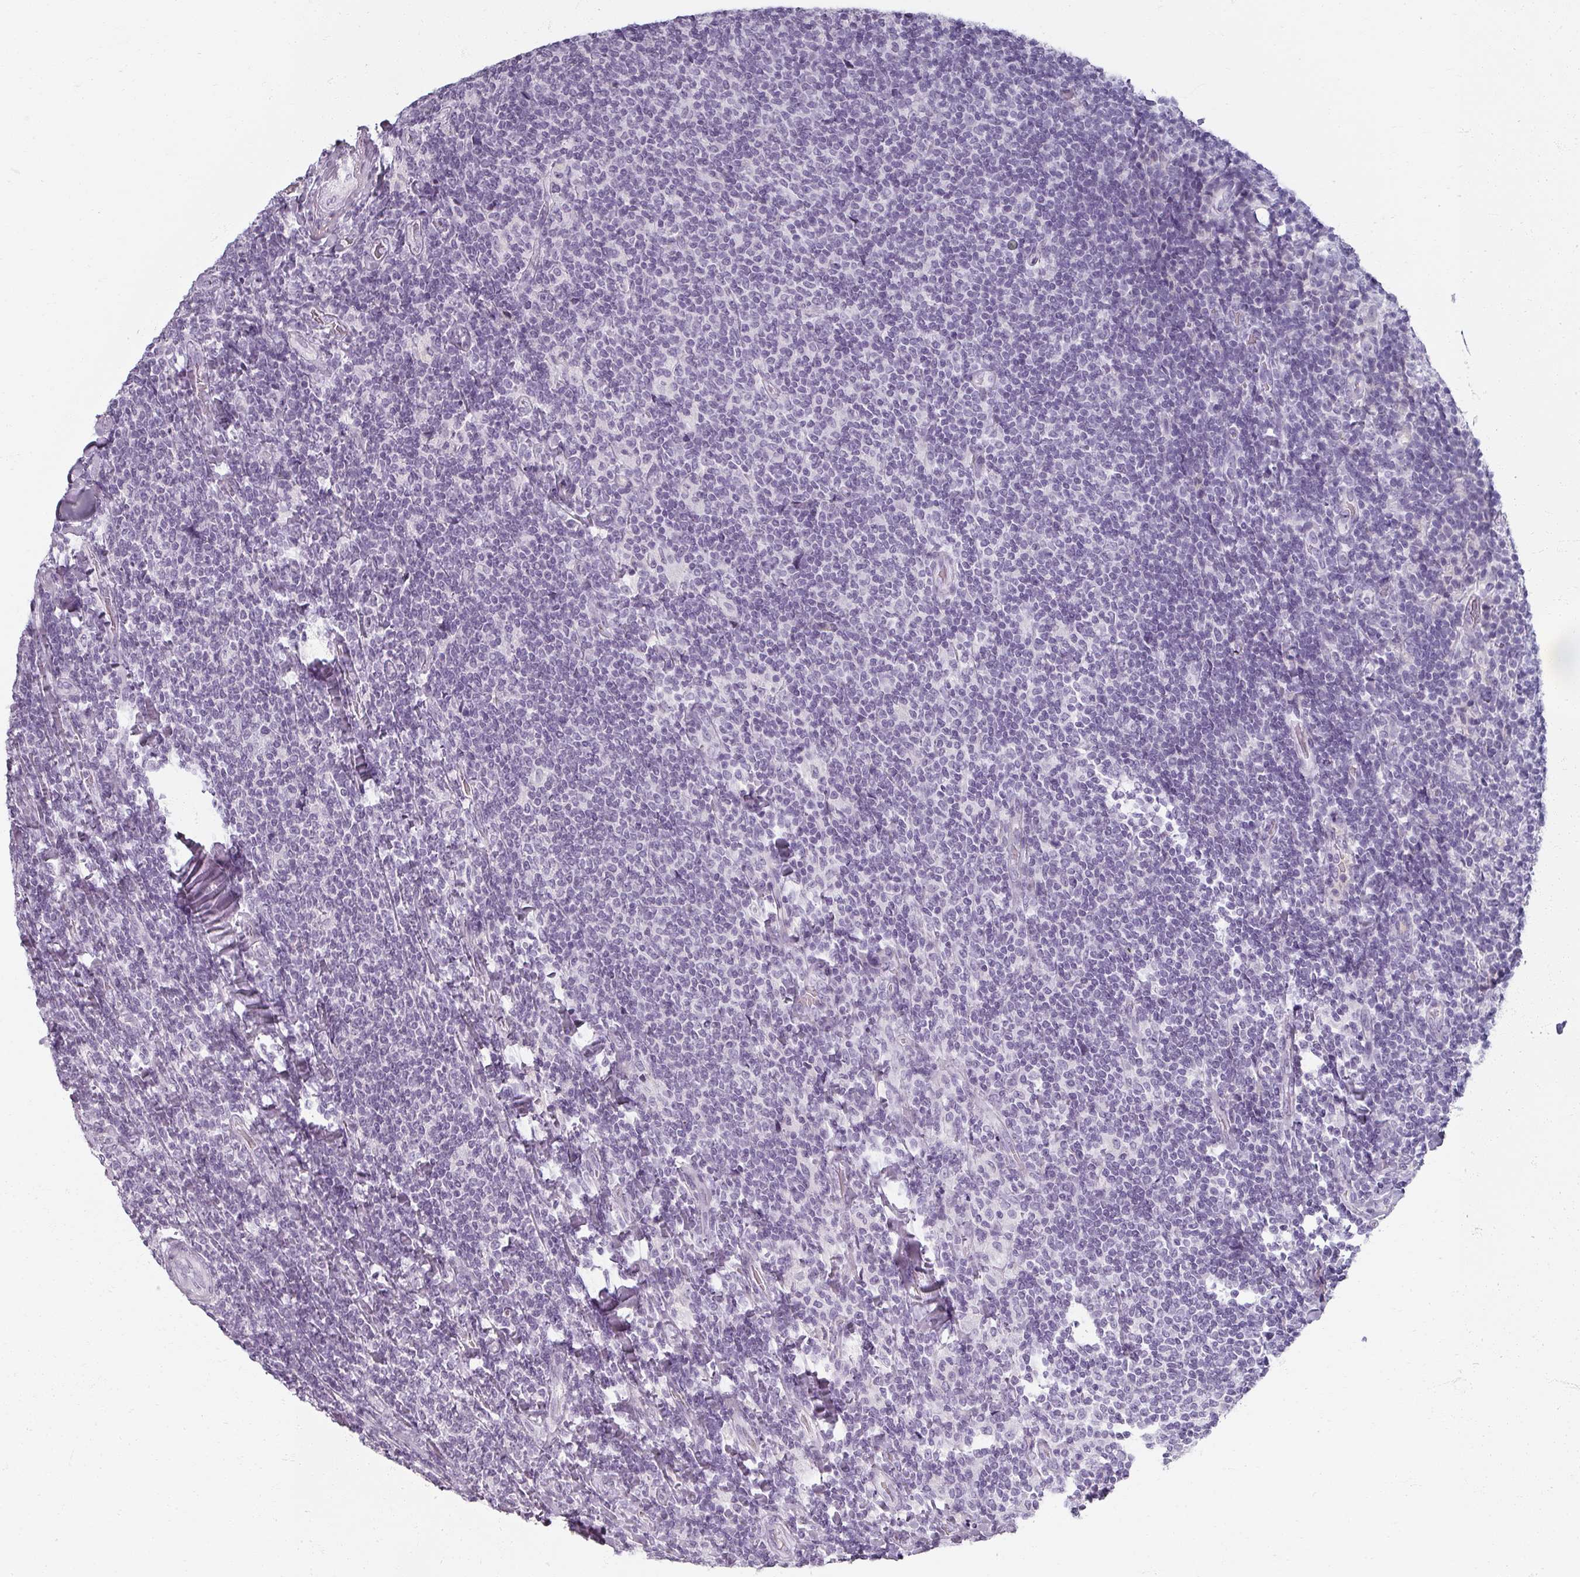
{"staining": {"intensity": "negative", "quantity": "none", "location": "none"}, "tissue": "lymphoma", "cell_type": "Tumor cells", "image_type": "cancer", "snomed": [{"axis": "morphology", "description": "Malignant lymphoma, non-Hodgkin's type, Low grade"}, {"axis": "topography", "description": "Lymph node"}], "caption": "This is a histopathology image of immunohistochemistry (IHC) staining of low-grade malignant lymphoma, non-Hodgkin's type, which shows no expression in tumor cells.", "gene": "REG3G", "patient": {"sex": "male", "age": 52}}